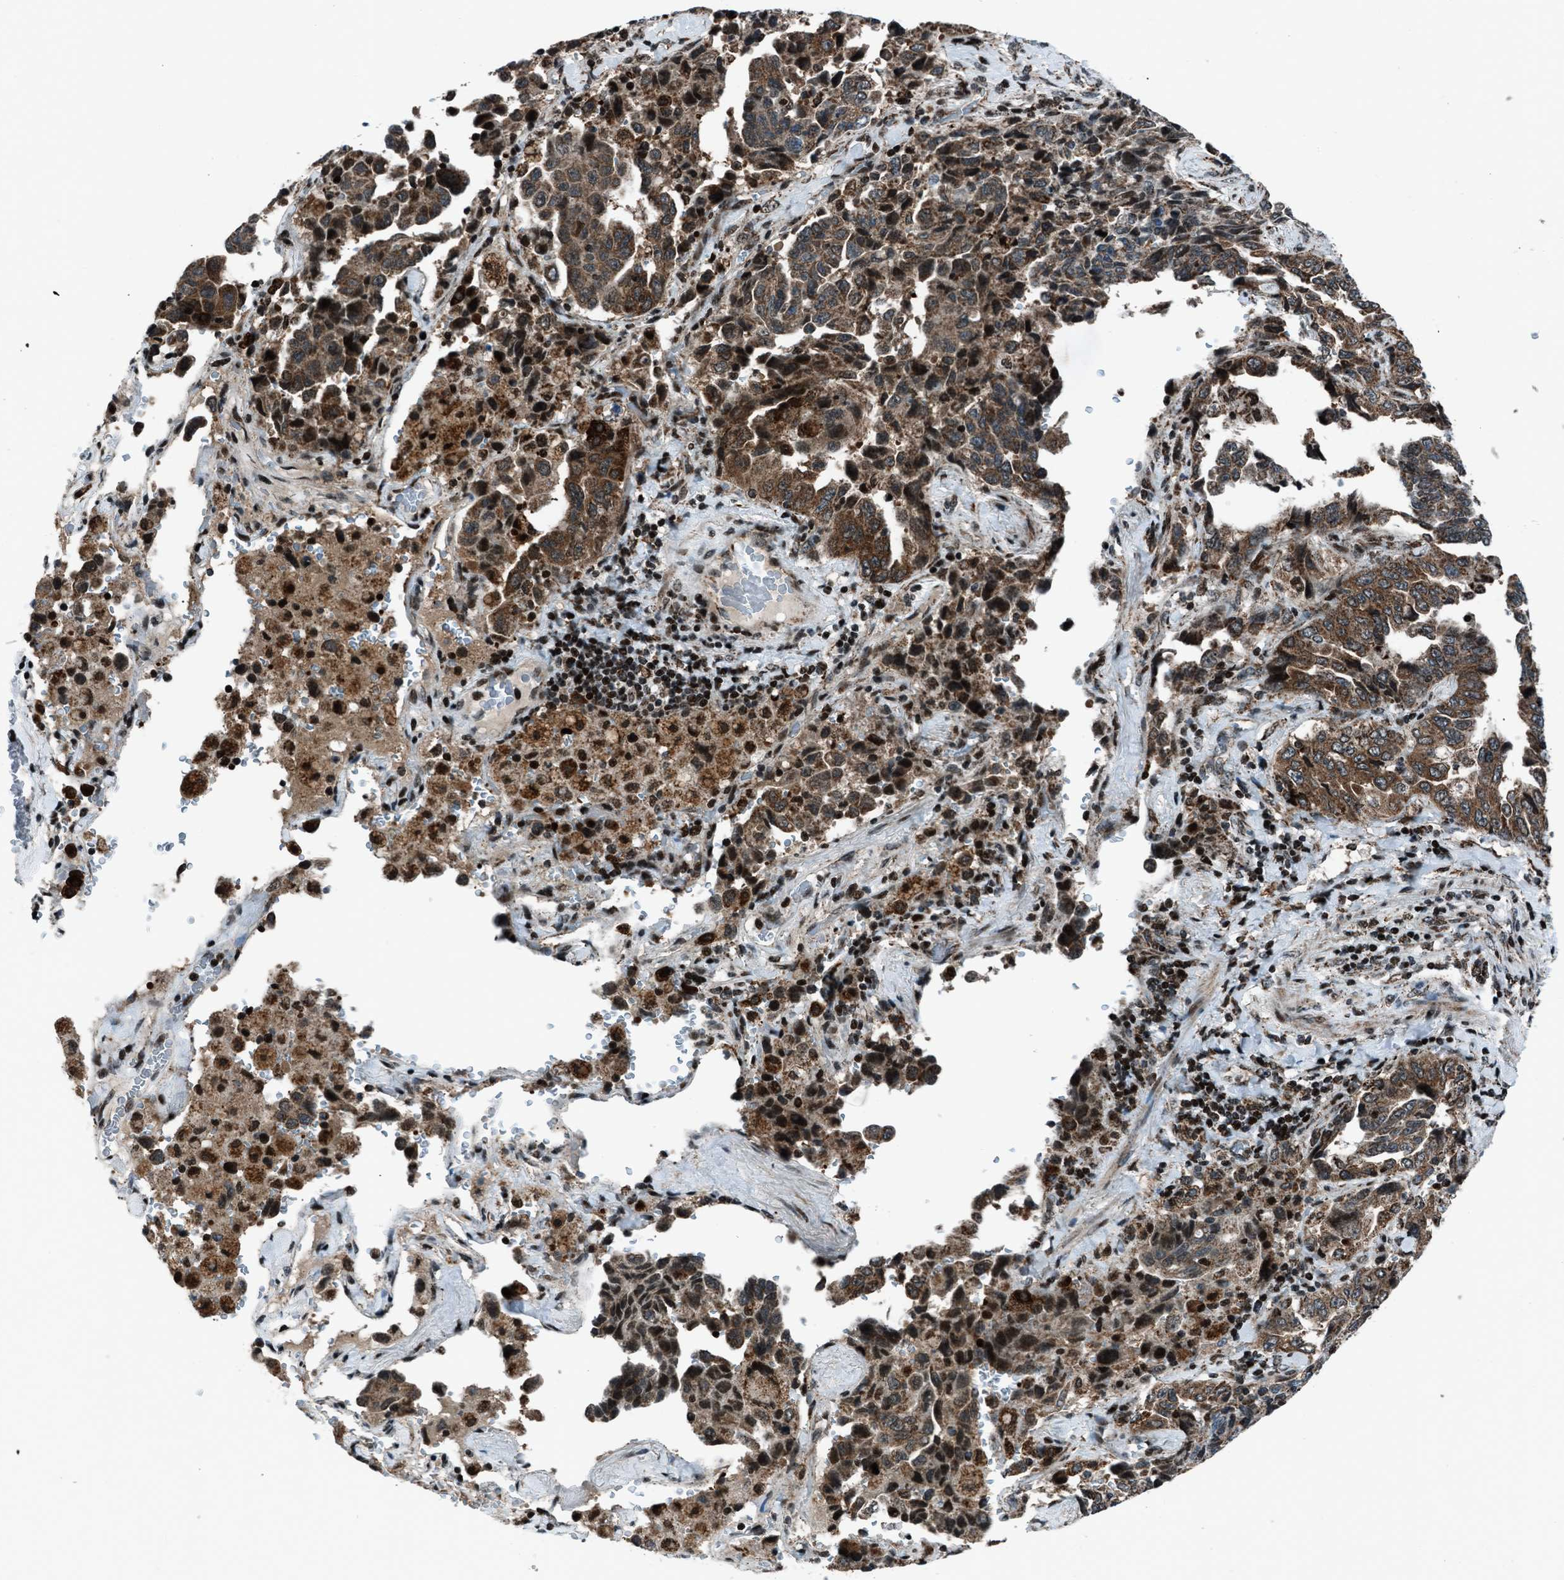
{"staining": {"intensity": "moderate", "quantity": ">75%", "location": "cytoplasmic/membranous"}, "tissue": "lung cancer", "cell_type": "Tumor cells", "image_type": "cancer", "snomed": [{"axis": "morphology", "description": "Adenocarcinoma, NOS"}, {"axis": "topography", "description": "Lung"}], "caption": "Tumor cells reveal moderate cytoplasmic/membranous expression in approximately >75% of cells in lung cancer (adenocarcinoma). (IHC, brightfield microscopy, high magnification).", "gene": "MORC3", "patient": {"sex": "female", "age": 51}}